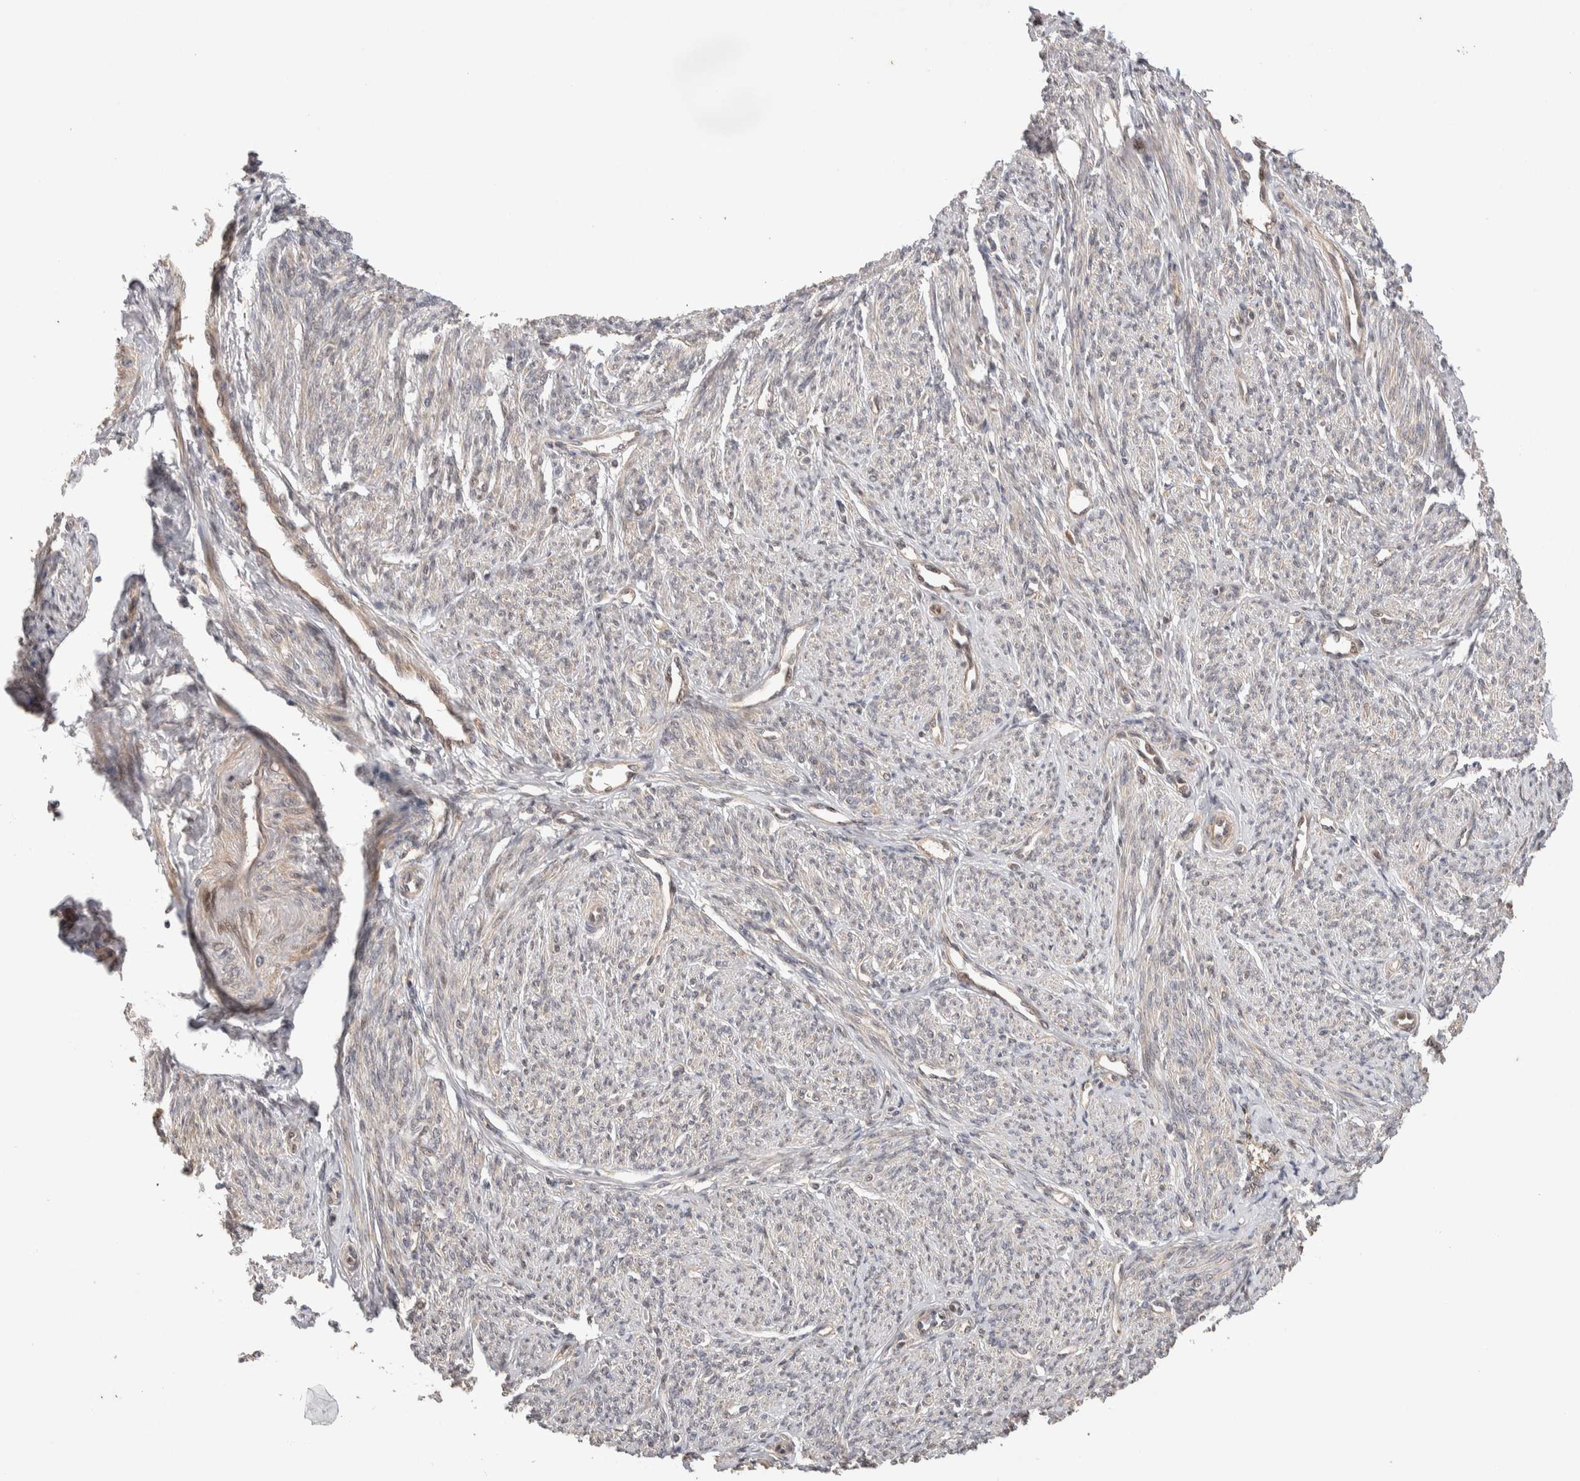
{"staining": {"intensity": "moderate", "quantity": "25%-75%", "location": "cytoplasmic/membranous"}, "tissue": "smooth muscle", "cell_type": "Smooth muscle cells", "image_type": "normal", "snomed": [{"axis": "morphology", "description": "Normal tissue, NOS"}, {"axis": "topography", "description": "Smooth muscle"}], "caption": "Smooth muscle stained with DAB immunohistochemistry shows medium levels of moderate cytoplasmic/membranous staining in approximately 25%-75% of smooth muscle cells.", "gene": "PRDM15", "patient": {"sex": "female", "age": 65}}